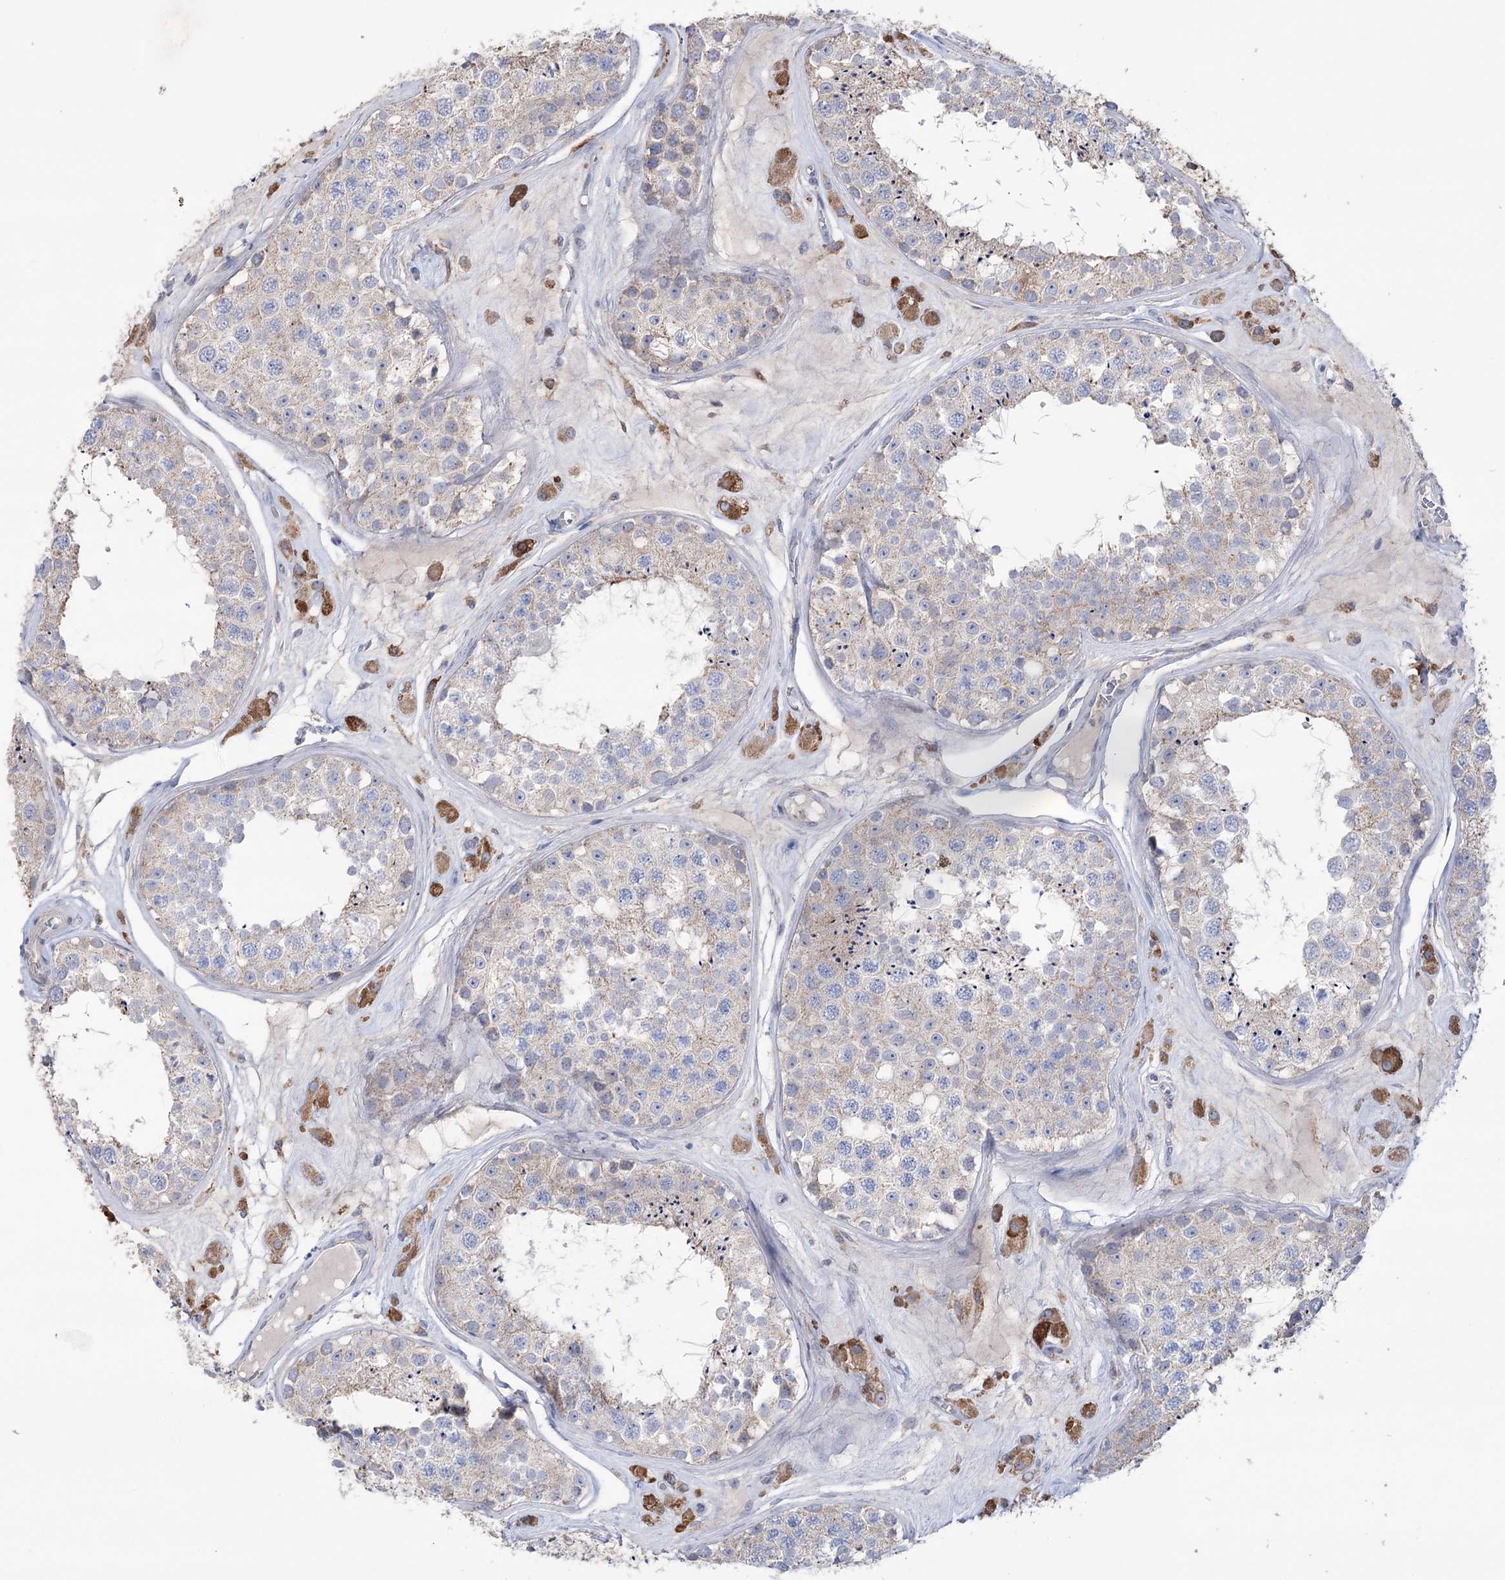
{"staining": {"intensity": "moderate", "quantity": "<25%", "location": "cytoplasmic/membranous"}, "tissue": "testis", "cell_type": "Cells in seminiferous ducts", "image_type": "normal", "snomed": [{"axis": "morphology", "description": "Normal tissue, NOS"}, {"axis": "topography", "description": "Testis"}], "caption": "Immunohistochemistry (IHC) (DAB (3,3'-diaminobenzidine)) staining of unremarkable testis displays moderate cytoplasmic/membranous protein staining in about <25% of cells in seminiferous ducts.", "gene": "TRIM71", "patient": {"sex": "male", "age": 25}}